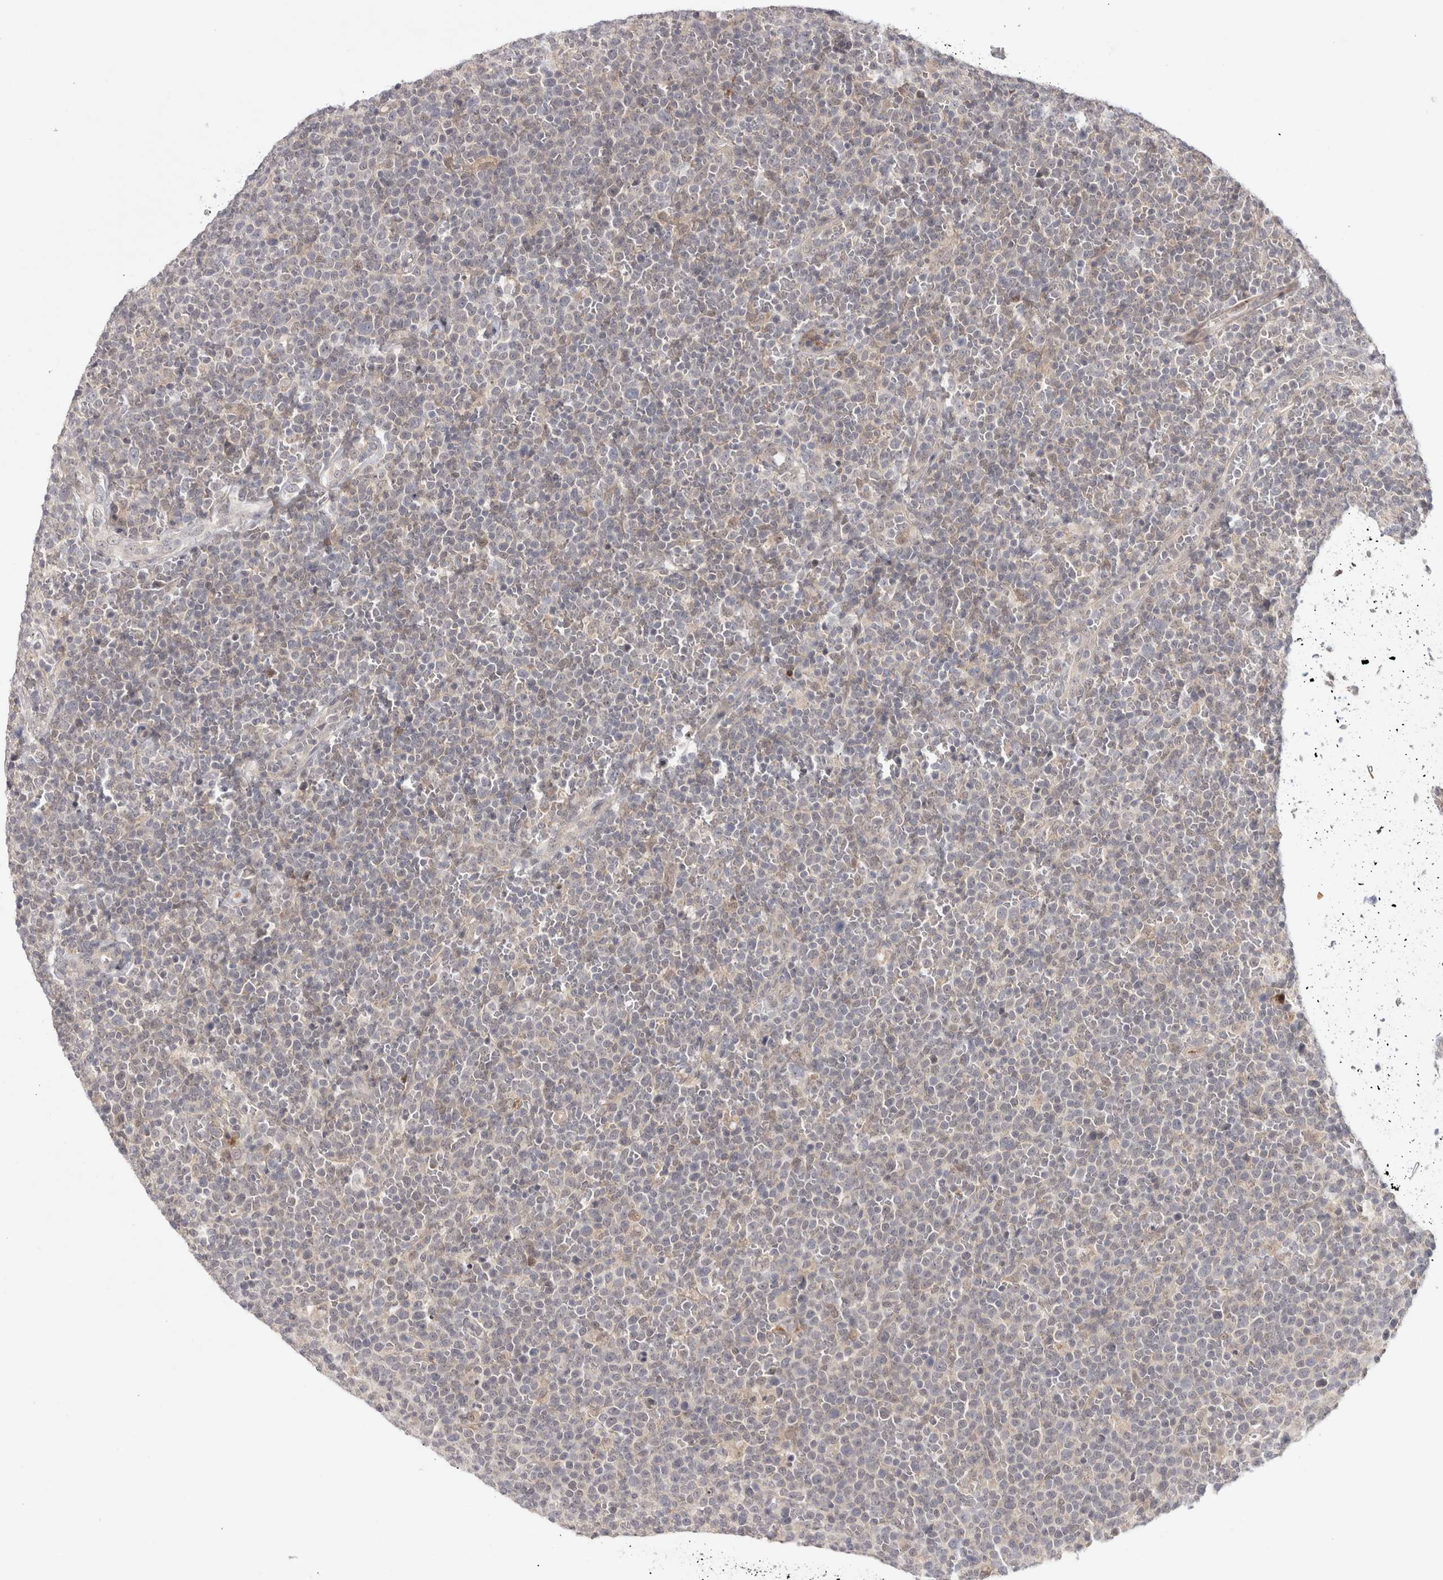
{"staining": {"intensity": "weak", "quantity": "<25%", "location": "cytoplasmic/membranous,nuclear"}, "tissue": "lymphoma", "cell_type": "Tumor cells", "image_type": "cancer", "snomed": [{"axis": "morphology", "description": "Malignant lymphoma, non-Hodgkin's type, High grade"}, {"axis": "topography", "description": "Lymph node"}], "caption": "Immunohistochemistry (IHC) micrograph of human high-grade malignant lymphoma, non-Hodgkin's type stained for a protein (brown), which shows no positivity in tumor cells.", "gene": "ZNF318", "patient": {"sex": "male", "age": 61}}